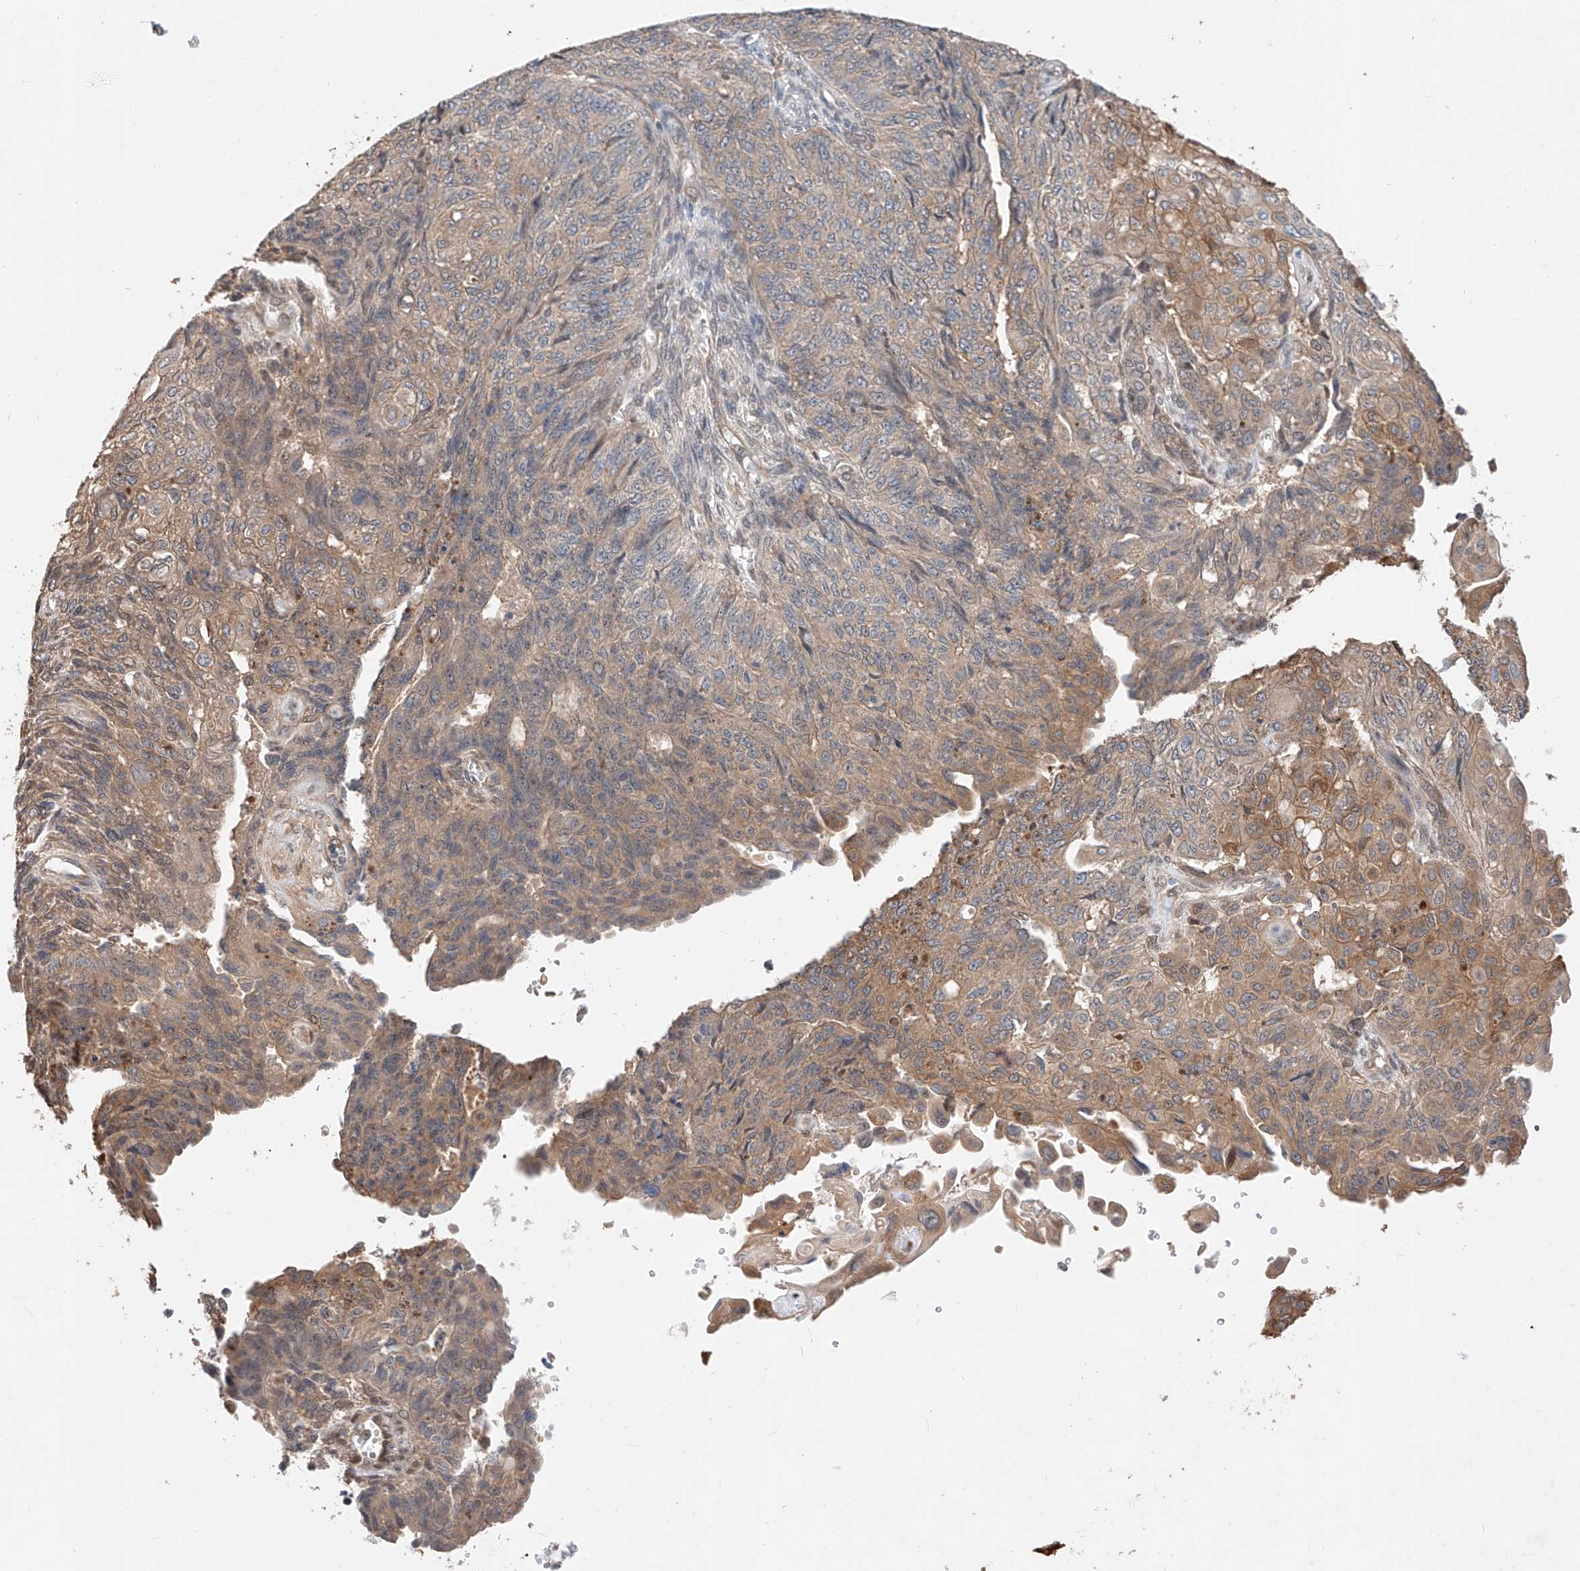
{"staining": {"intensity": "moderate", "quantity": "25%-75%", "location": "cytoplasmic/membranous"}, "tissue": "endometrial cancer", "cell_type": "Tumor cells", "image_type": "cancer", "snomed": [{"axis": "morphology", "description": "Adenocarcinoma, NOS"}, {"axis": "topography", "description": "Endometrium"}], "caption": "Brown immunohistochemical staining in endometrial adenocarcinoma reveals moderate cytoplasmic/membranous staining in about 25%-75% of tumor cells. (Brightfield microscopy of DAB IHC at high magnification).", "gene": "ZSCAN4", "patient": {"sex": "female", "age": 32}}